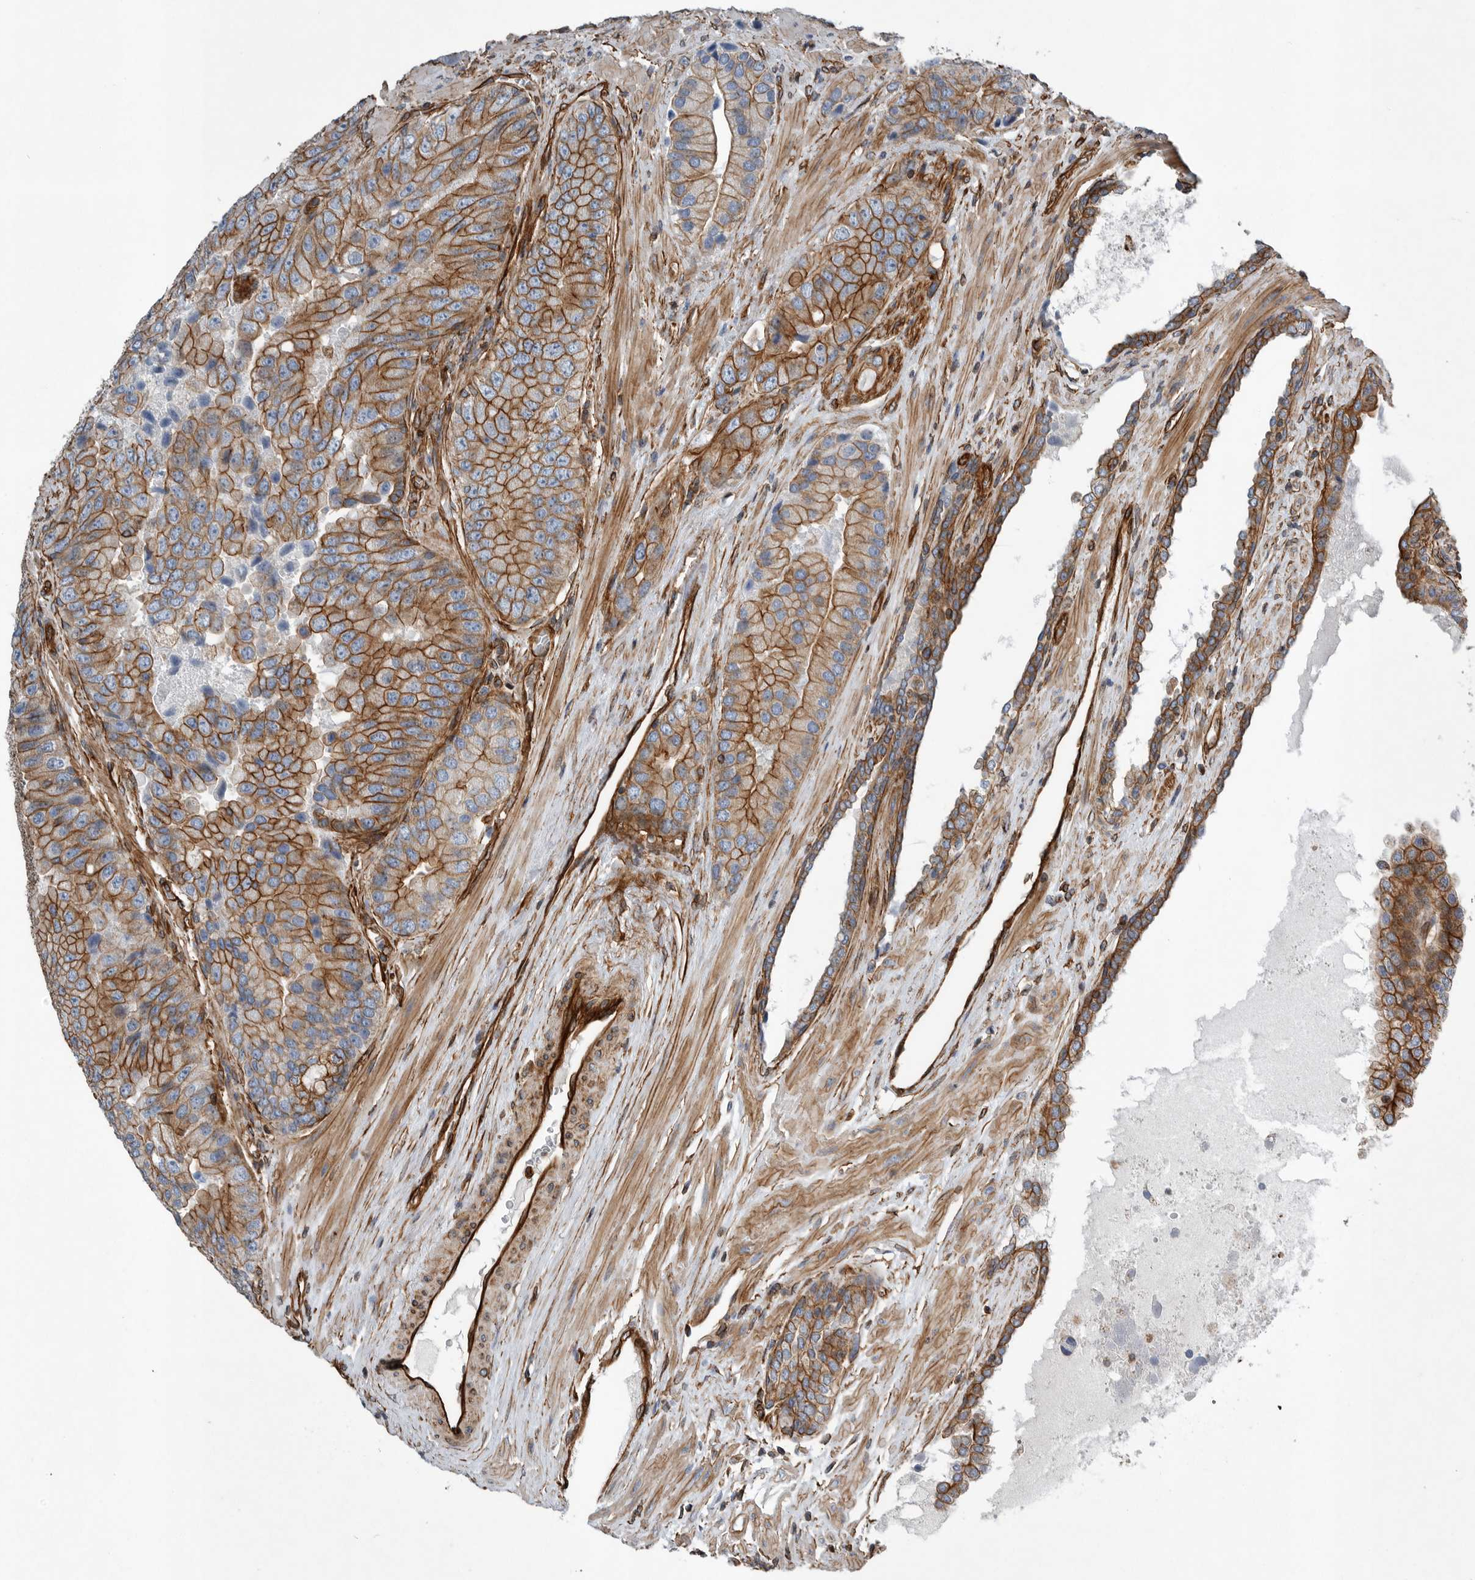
{"staining": {"intensity": "strong", "quantity": ">75%", "location": "cytoplasmic/membranous"}, "tissue": "prostate cancer", "cell_type": "Tumor cells", "image_type": "cancer", "snomed": [{"axis": "morphology", "description": "Adenocarcinoma, High grade"}, {"axis": "topography", "description": "Prostate"}], "caption": "IHC staining of prostate cancer, which exhibits high levels of strong cytoplasmic/membranous positivity in about >75% of tumor cells indicating strong cytoplasmic/membranous protein staining. The staining was performed using DAB (brown) for protein detection and nuclei were counterstained in hematoxylin (blue).", "gene": "PLEC", "patient": {"sex": "male", "age": 70}}